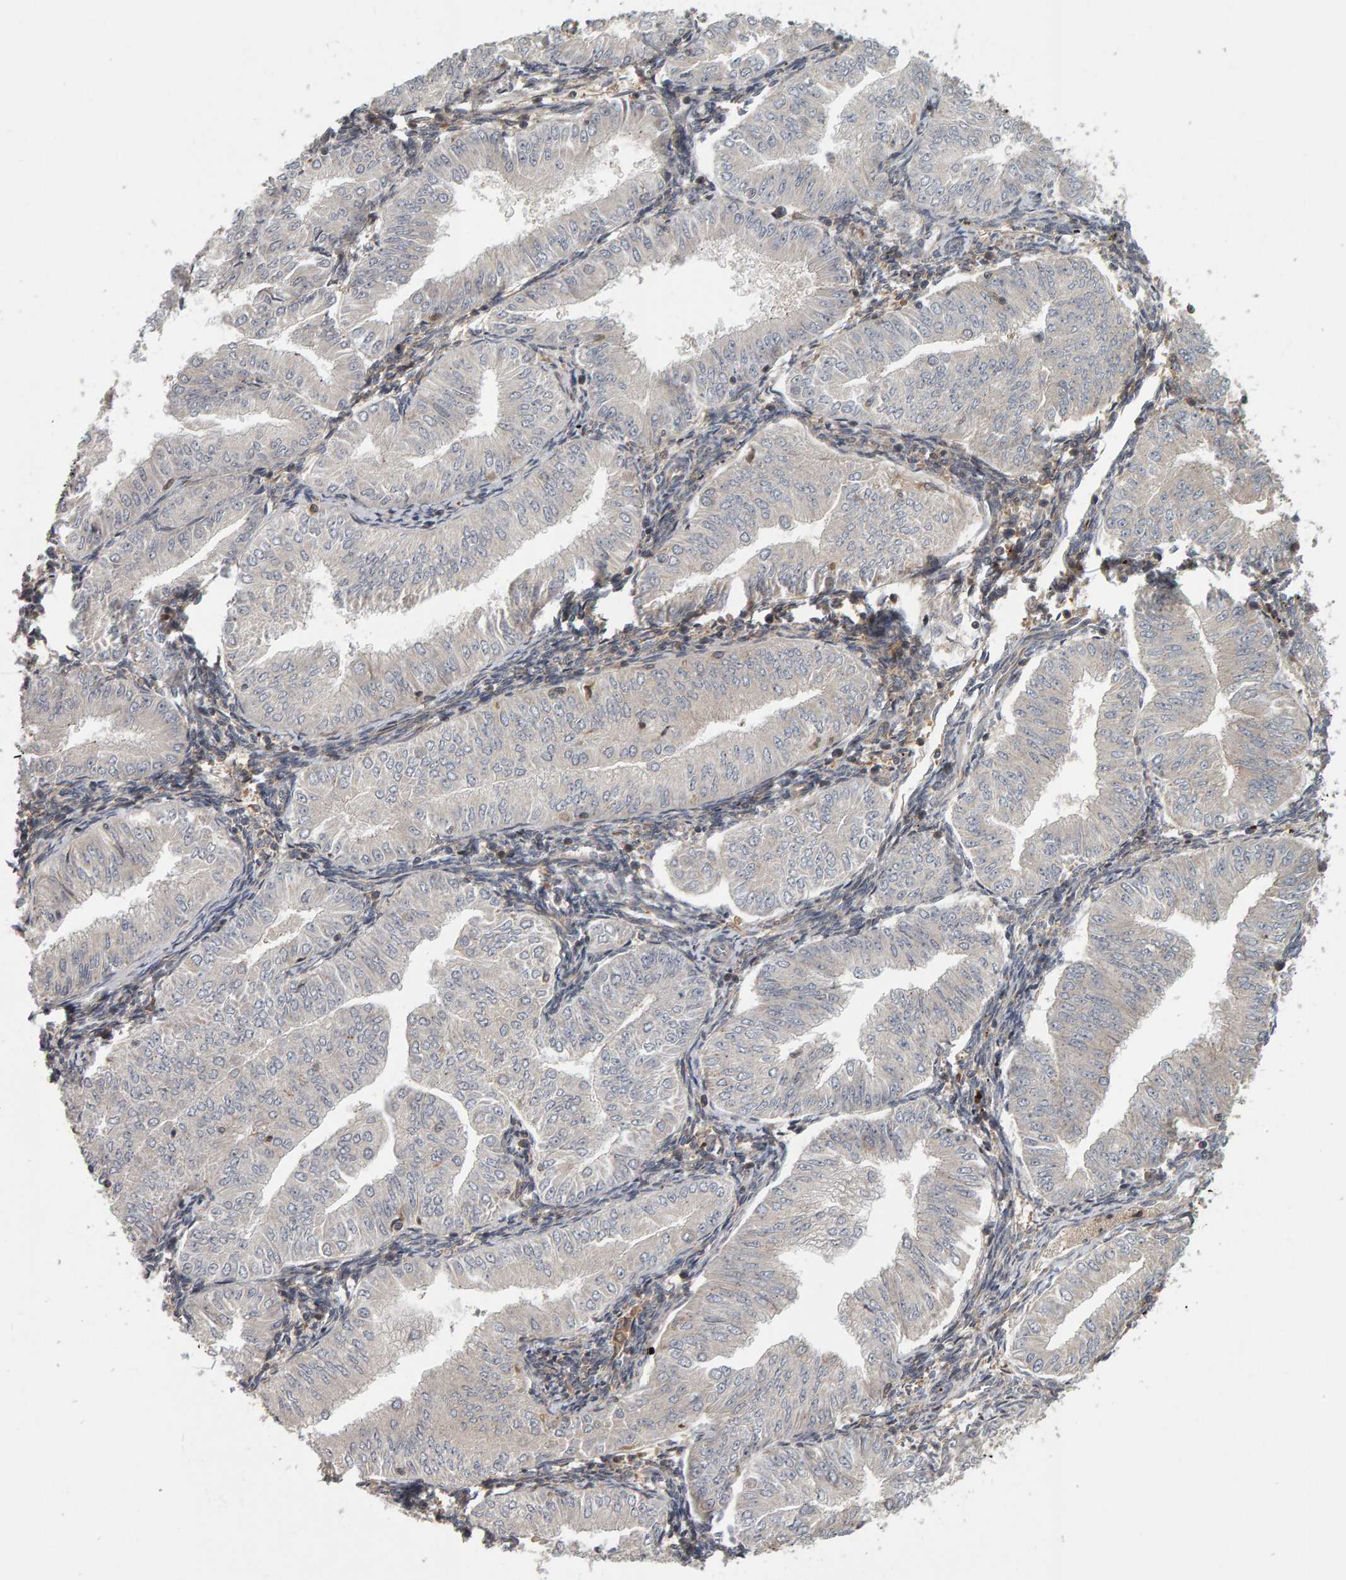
{"staining": {"intensity": "weak", "quantity": "<25%", "location": "cytoplasmic/membranous"}, "tissue": "endometrial cancer", "cell_type": "Tumor cells", "image_type": "cancer", "snomed": [{"axis": "morphology", "description": "Normal tissue, NOS"}, {"axis": "morphology", "description": "Adenocarcinoma, NOS"}, {"axis": "topography", "description": "Endometrium"}], "caption": "This is an immunohistochemistry micrograph of human endometrial cancer (adenocarcinoma). There is no staining in tumor cells.", "gene": "C9orf72", "patient": {"sex": "female", "age": 53}}